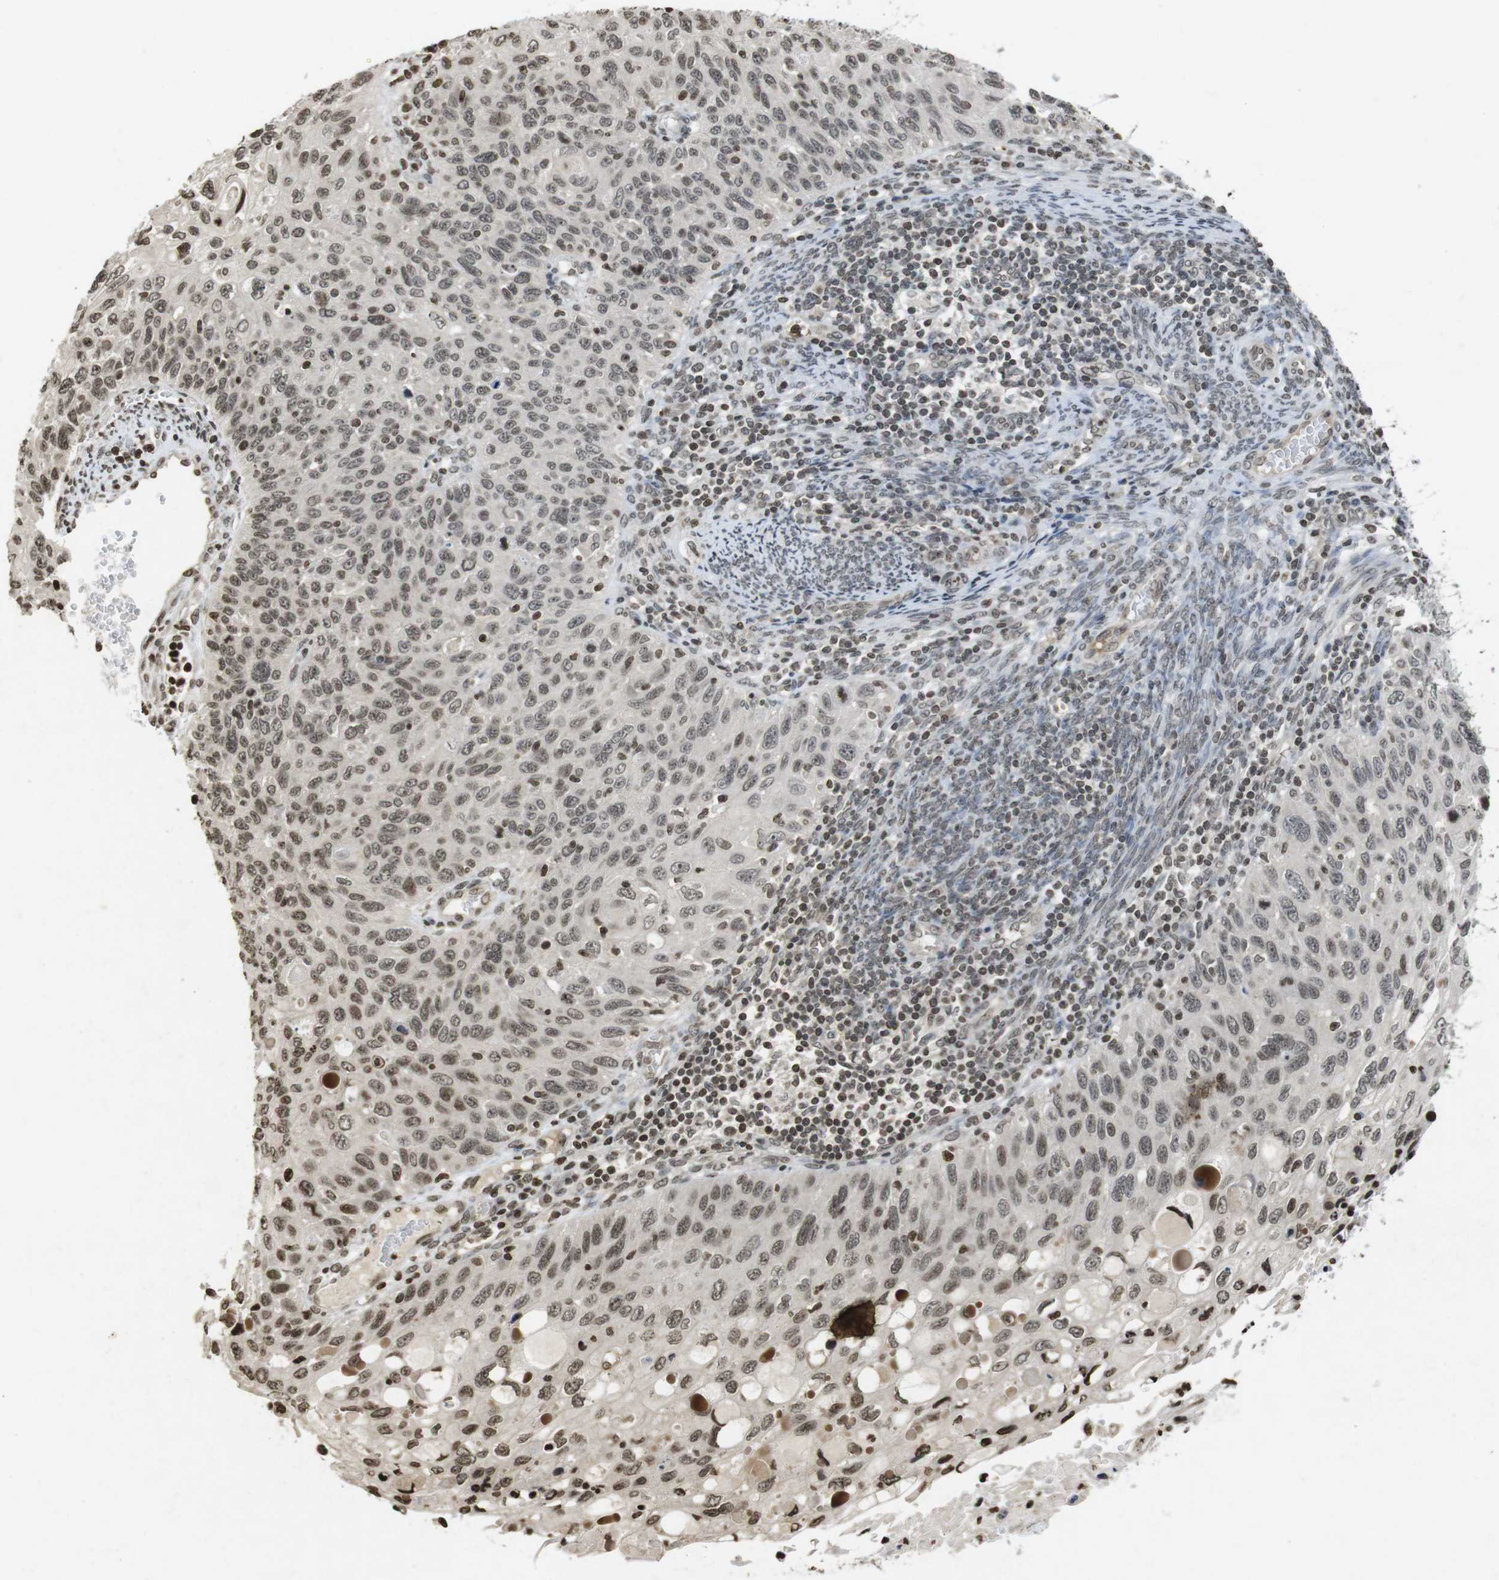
{"staining": {"intensity": "weak", "quantity": ">75%", "location": "nuclear"}, "tissue": "cervical cancer", "cell_type": "Tumor cells", "image_type": "cancer", "snomed": [{"axis": "morphology", "description": "Squamous cell carcinoma, NOS"}, {"axis": "topography", "description": "Cervix"}], "caption": "A high-resolution image shows IHC staining of squamous cell carcinoma (cervical), which demonstrates weak nuclear positivity in approximately >75% of tumor cells. The staining was performed using DAB (3,3'-diaminobenzidine), with brown indicating positive protein expression. Nuclei are stained blue with hematoxylin.", "gene": "FOXA3", "patient": {"sex": "female", "age": 70}}